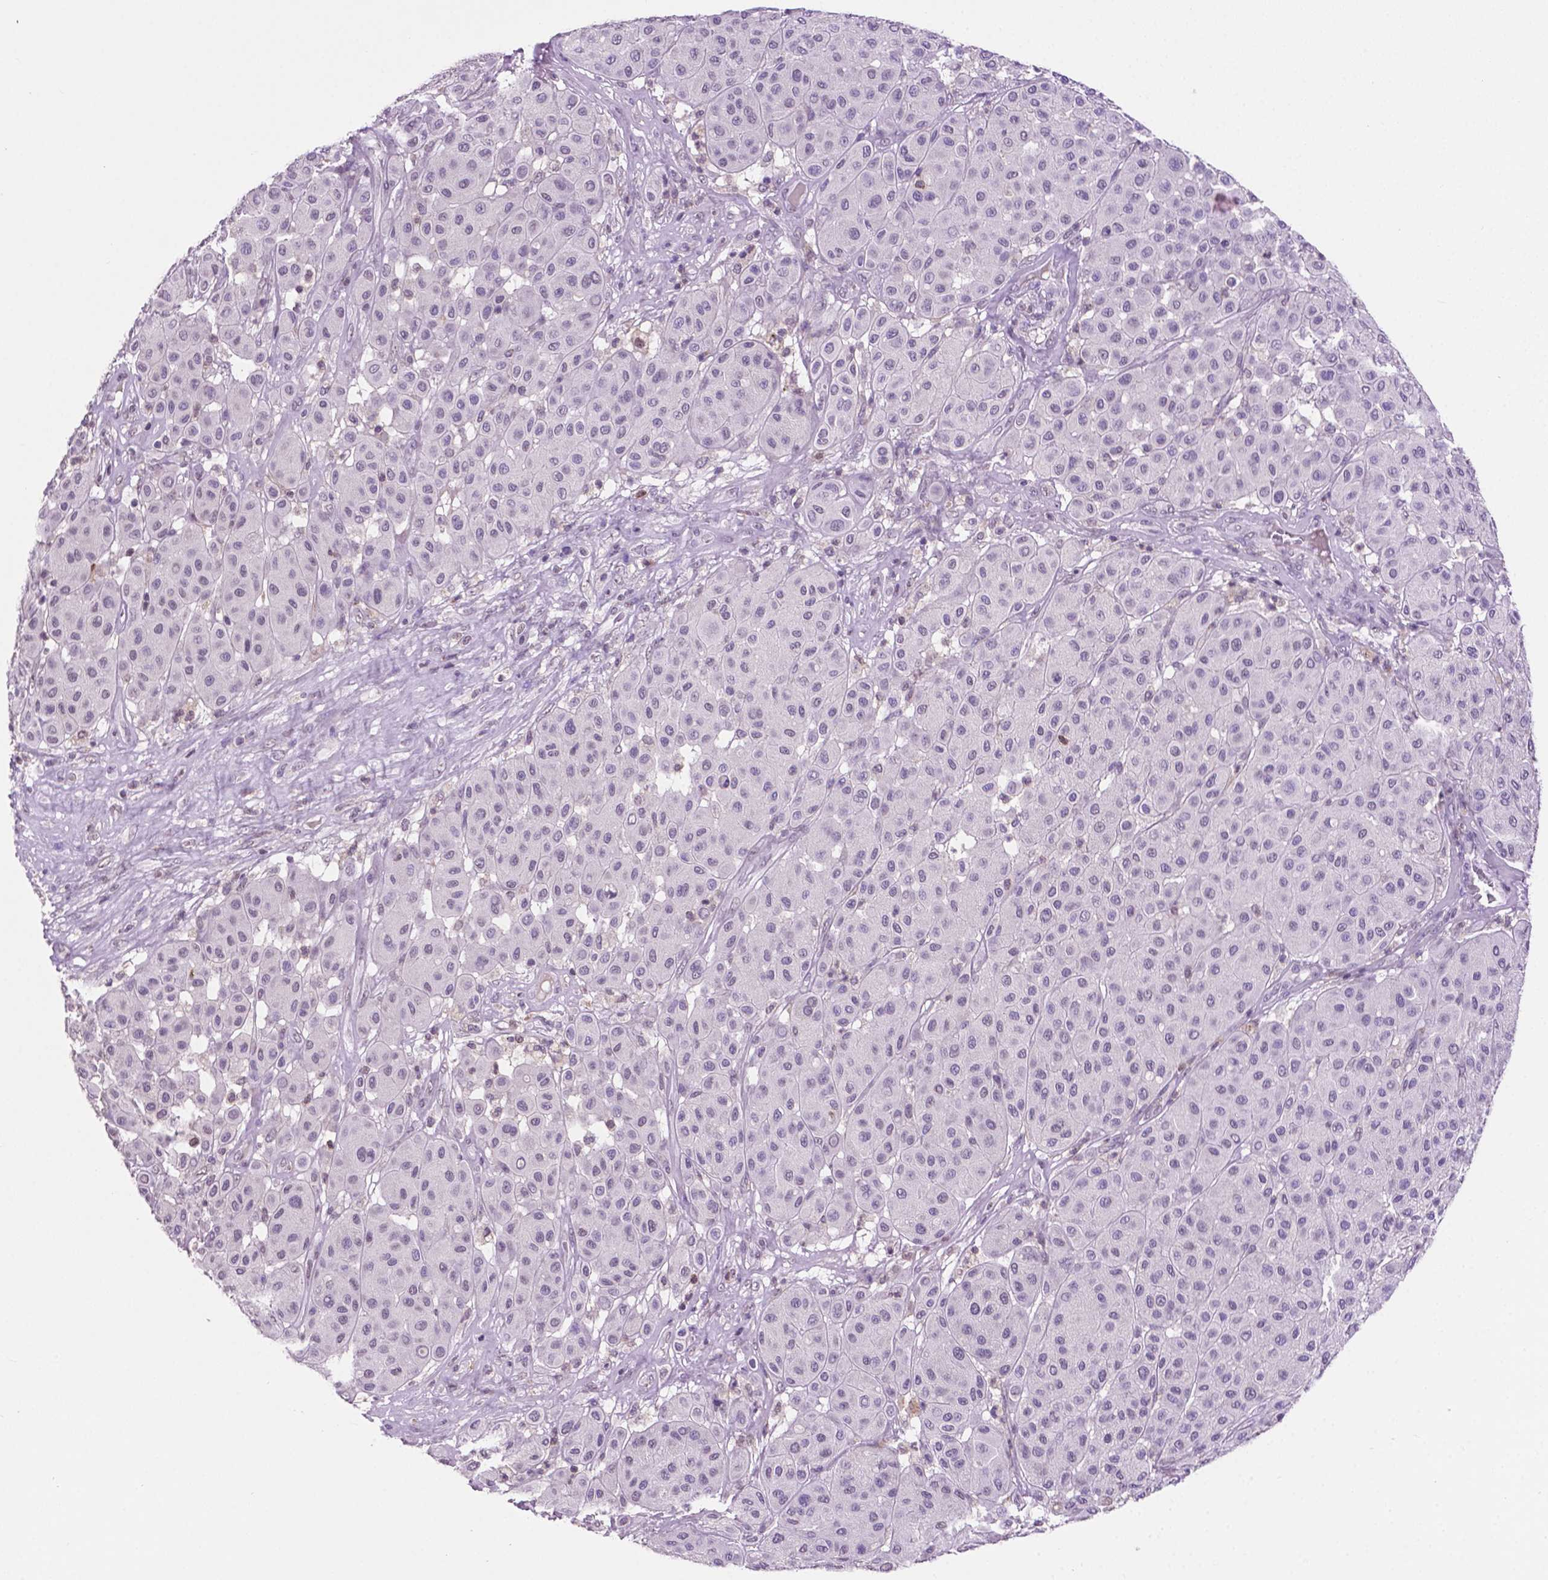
{"staining": {"intensity": "negative", "quantity": "none", "location": "none"}, "tissue": "melanoma", "cell_type": "Tumor cells", "image_type": "cancer", "snomed": [{"axis": "morphology", "description": "Malignant melanoma, Metastatic site"}, {"axis": "topography", "description": "Smooth muscle"}], "caption": "Tumor cells are negative for protein expression in human melanoma.", "gene": "PTPN6", "patient": {"sex": "male", "age": 41}}